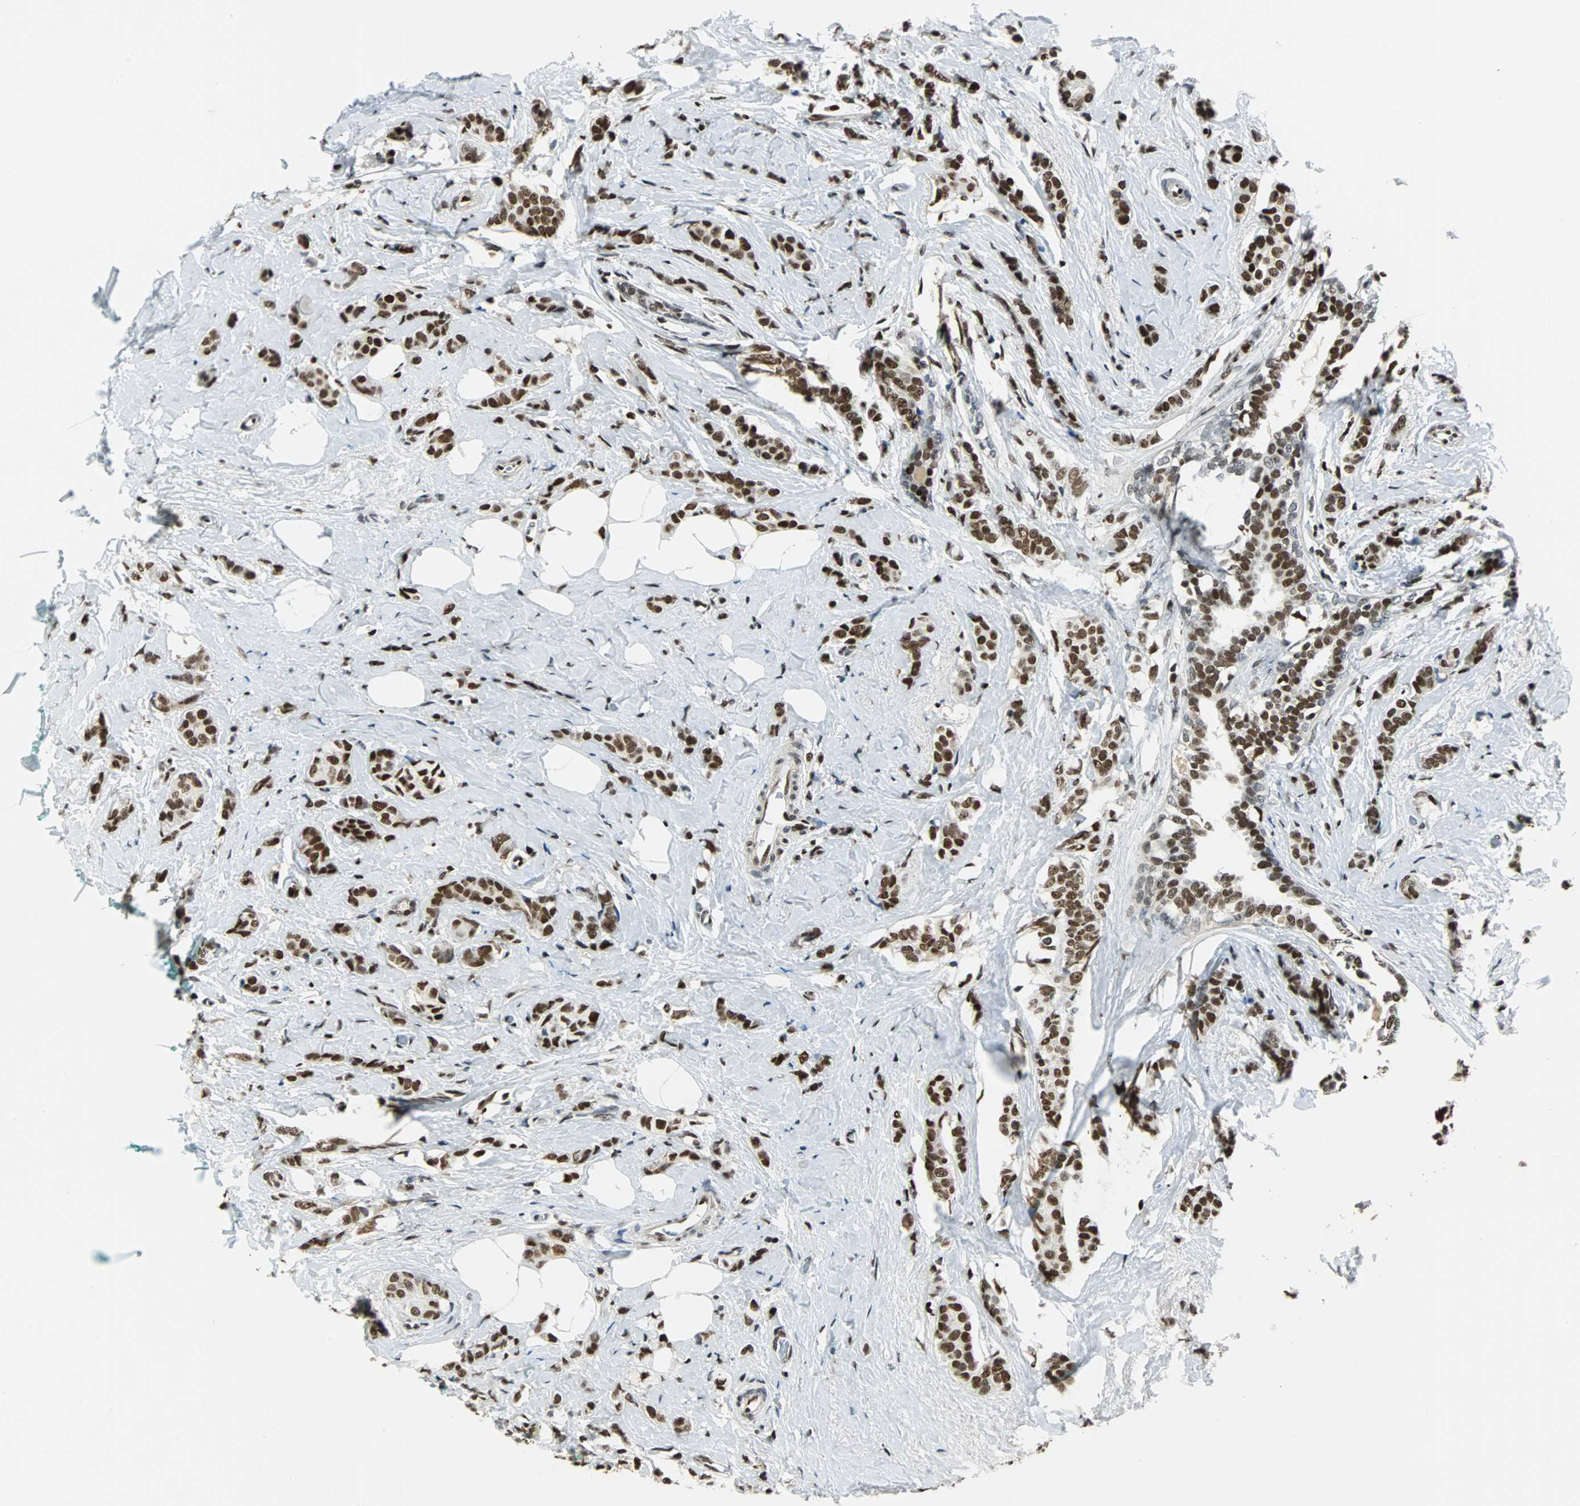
{"staining": {"intensity": "strong", "quantity": ">75%", "location": "nuclear"}, "tissue": "breast cancer", "cell_type": "Tumor cells", "image_type": "cancer", "snomed": [{"axis": "morphology", "description": "Lobular carcinoma"}, {"axis": "topography", "description": "Breast"}], "caption": "A histopathology image of human breast lobular carcinoma stained for a protein demonstrates strong nuclear brown staining in tumor cells.", "gene": "XRCC4", "patient": {"sex": "female", "age": 60}}